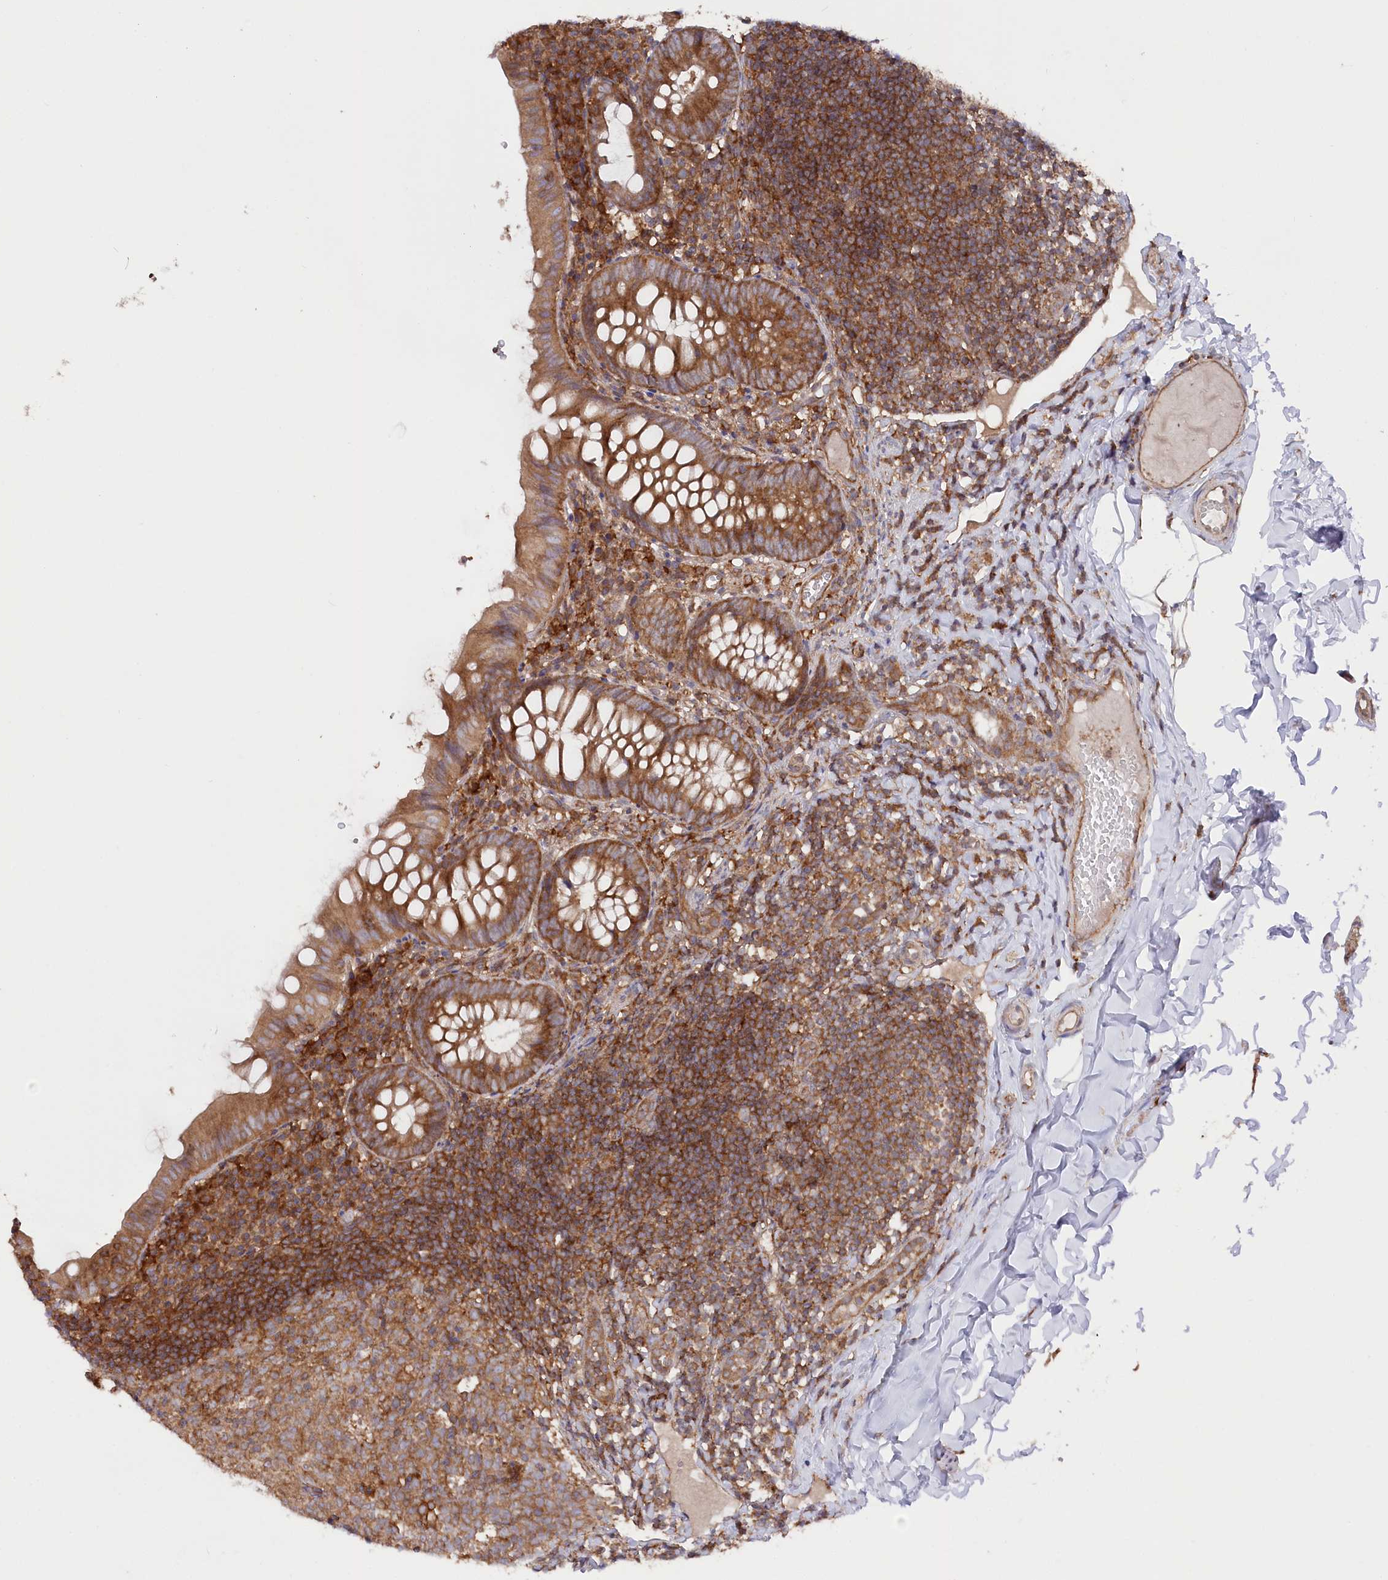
{"staining": {"intensity": "moderate", "quantity": ">75%", "location": "cytoplasmic/membranous"}, "tissue": "appendix", "cell_type": "Glandular cells", "image_type": "normal", "snomed": [{"axis": "morphology", "description": "Normal tissue, NOS"}, {"axis": "topography", "description": "Appendix"}], "caption": "IHC image of unremarkable appendix: human appendix stained using IHC demonstrates medium levels of moderate protein expression localized specifically in the cytoplasmic/membranous of glandular cells, appearing as a cytoplasmic/membranous brown color.", "gene": "PPP1R21", "patient": {"sex": "male", "age": 8}}